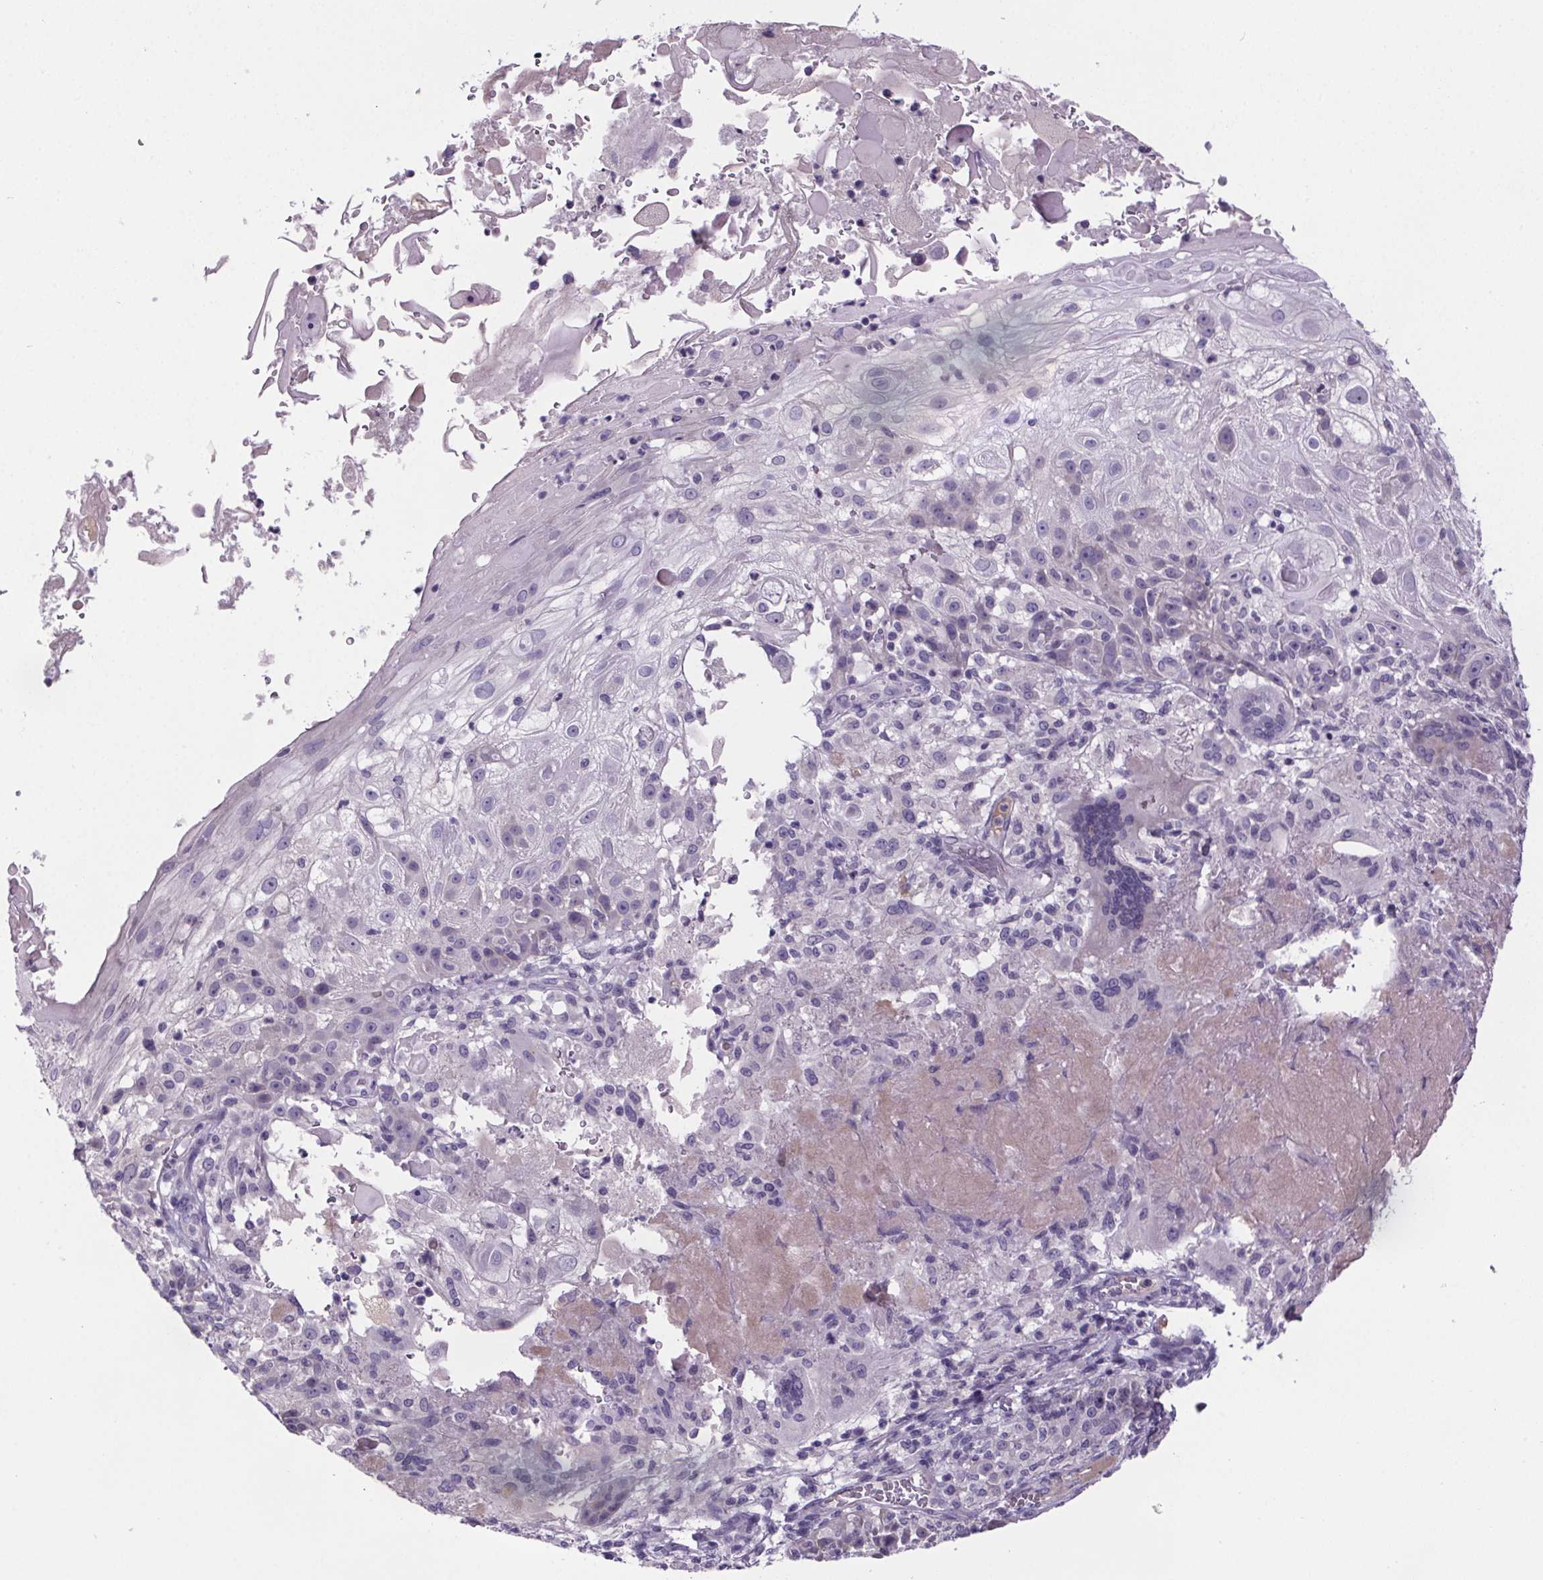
{"staining": {"intensity": "negative", "quantity": "none", "location": "none"}, "tissue": "skin cancer", "cell_type": "Tumor cells", "image_type": "cancer", "snomed": [{"axis": "morphology", "description": "Normal tissue, NOS"}, {"axis": "morphology", "description": "Squamous cell carcinoma, NOS"}, {"axis": "topography", "description": "Skin"}], "caption": "The photomicrograph reveals no significant expression in tumor cells of skin cancer (squamous cell carcinoma).", "gene": "CUBN", "patient": {"sex": "female", "age": 83}}